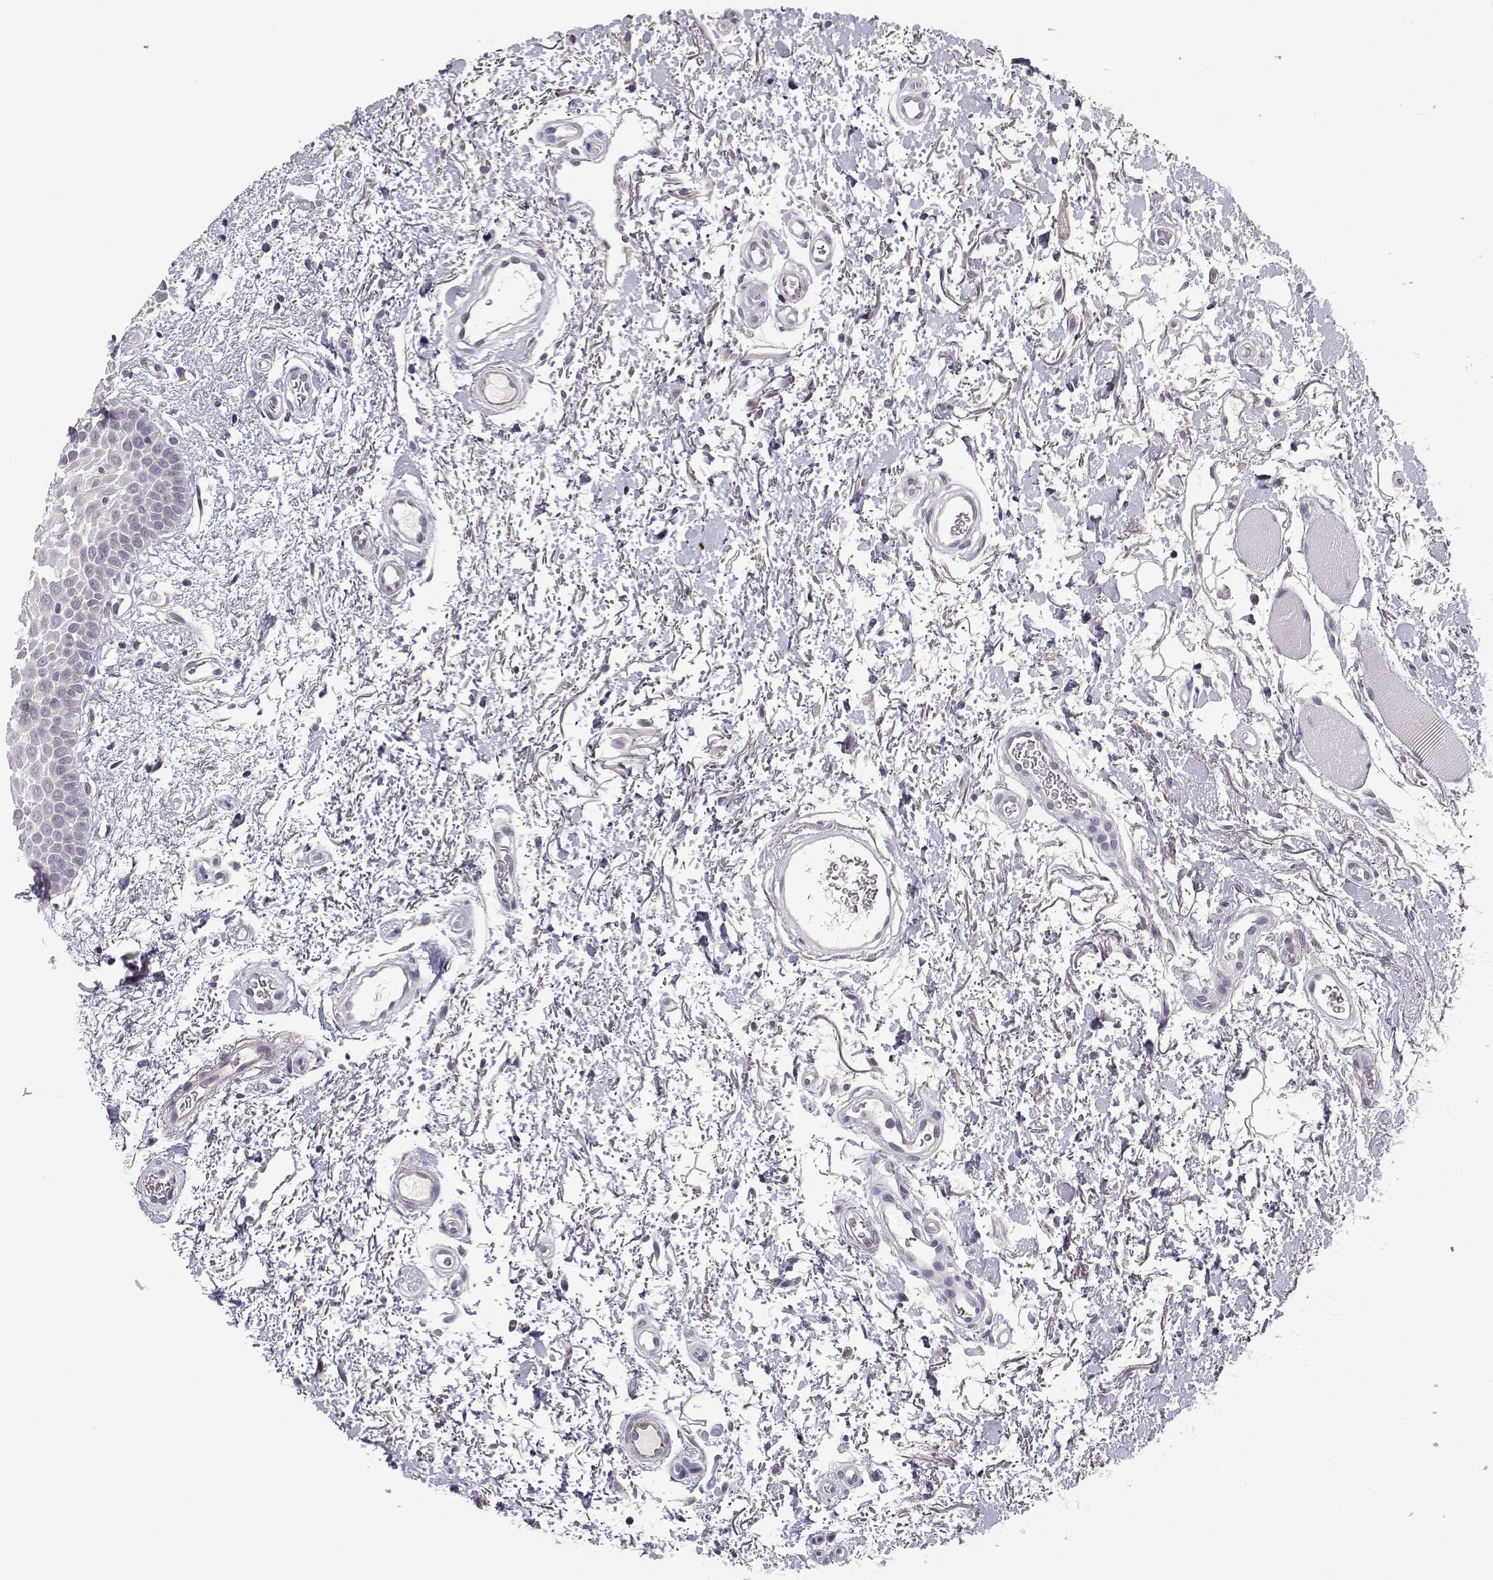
{"staining": {"intensity": "negative", "quantity": "none", "location": "none"}, "tissue": "oral mucosa", "cell_type": "Squamous epithelial cells", "image_type": "normal", "snomed": [{"axis": "morphology", "description": "Normal tissue, NOS"}, {"axis": "morphology", "description": "Squamous cell carcinoma, NOS"}, {"axis": "topography", "description": "Oral tissue"}, {"axis": "topography", "description": "Head-Neck"}], "caption": "Immunohistochemical staining of normal oral mucosa reveals no significant positivity in squamous epithelial cells.", "gene": "TMEM145", "patient": {"sex": "female", "age": 75}}